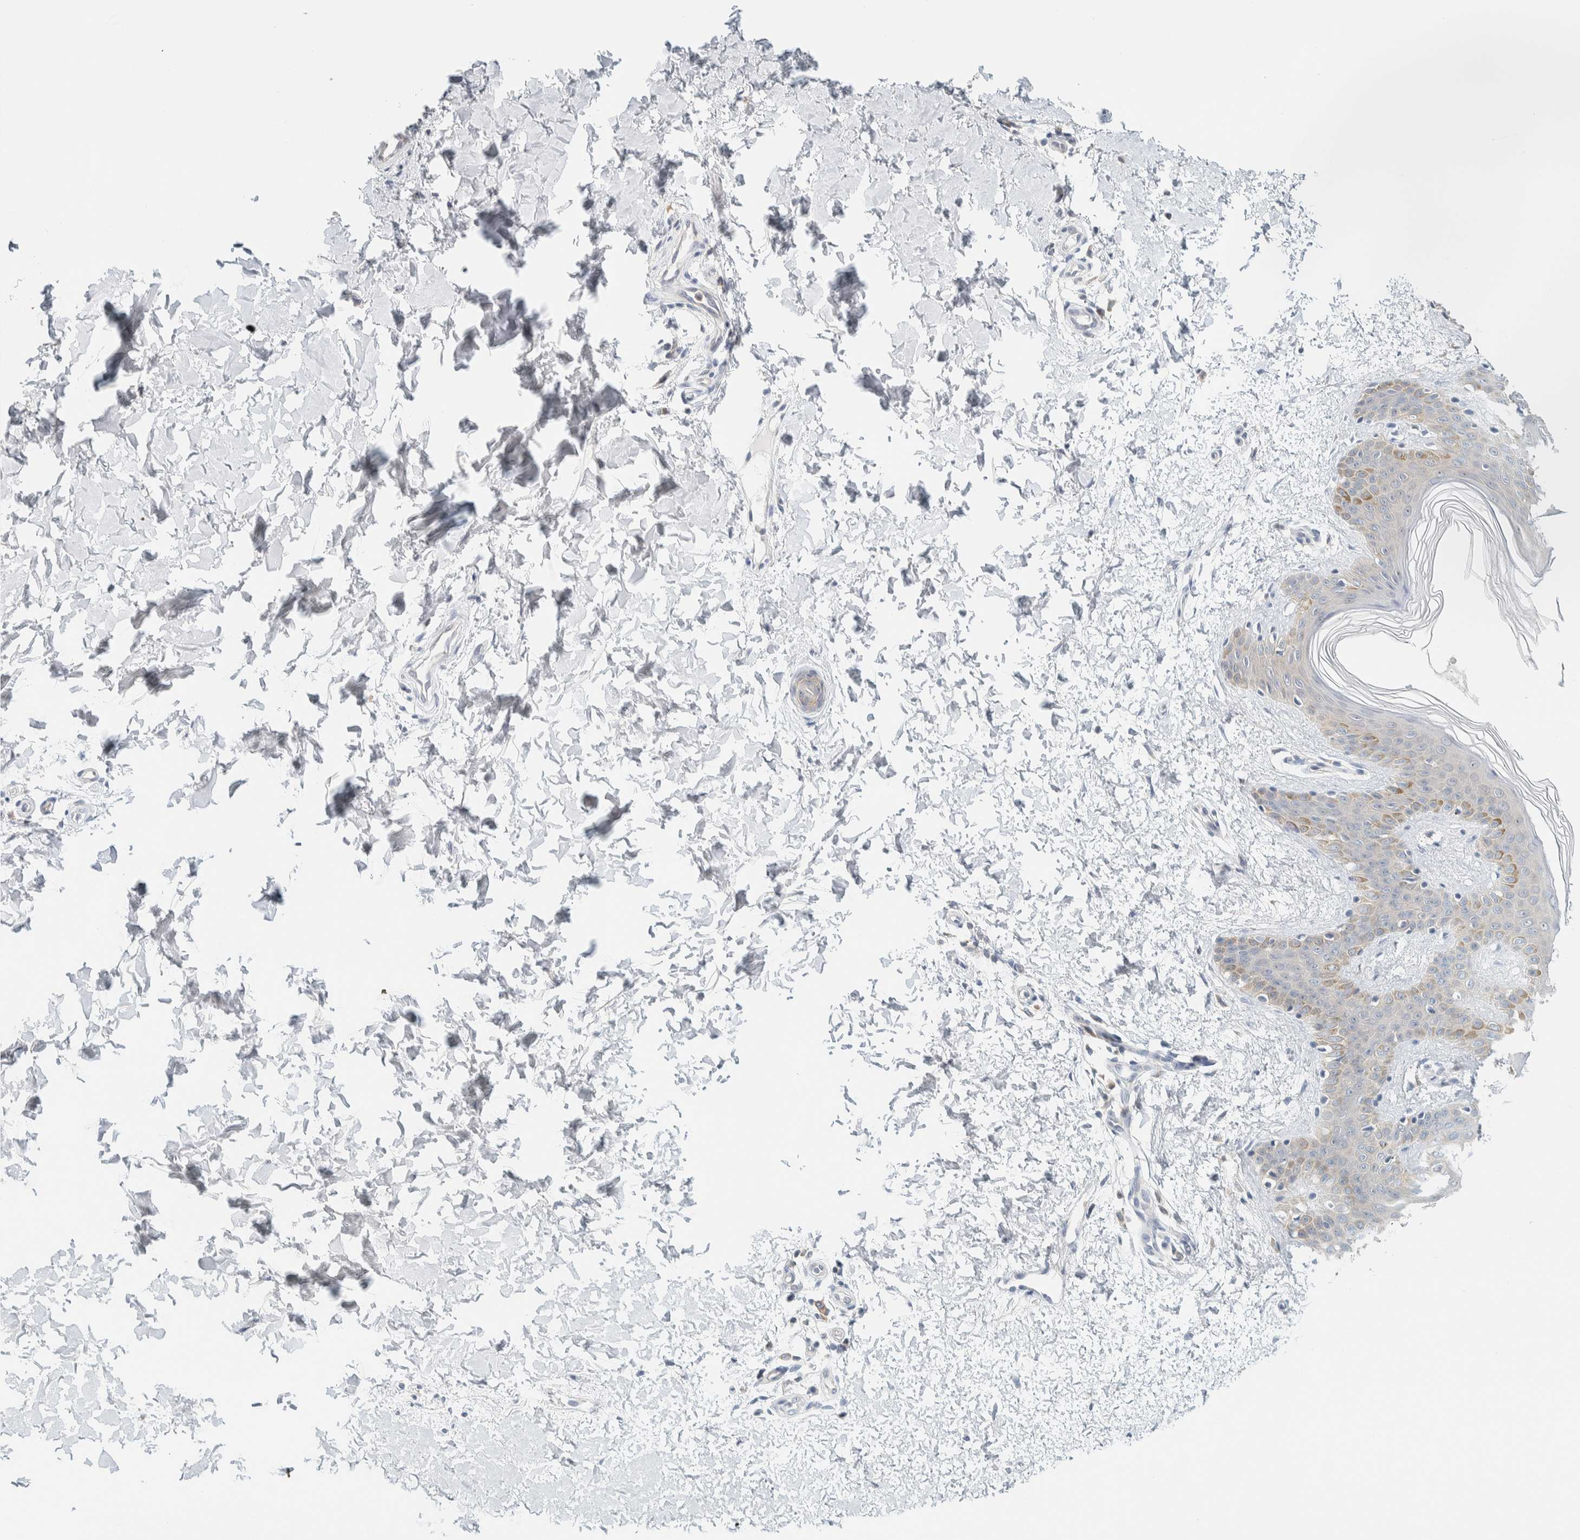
{"staining": {"intensity": "negative", "quantity": "none", "location": "none"}, "tissue": "skin", "cell_type": "Fibroblasts", "image_type": "normal", "snomed": [{"axis": "morphology", "description": "Normal tissue, NOS"}, {"axis": "morphology", "description": "Neoplasm, benign, NOS"}, {"axis": "topography", "description": "Skin"}, {"axis": "topography", "description": "Soft tissue"}], "caption": "Immunohistochemistry (IHC) micrograph of normal human skin stained for a protein (brown), which demonstrates no expression in fibroblasts.", "gene": "NDE1", "patient": {"sex": "male", "age": 26}}